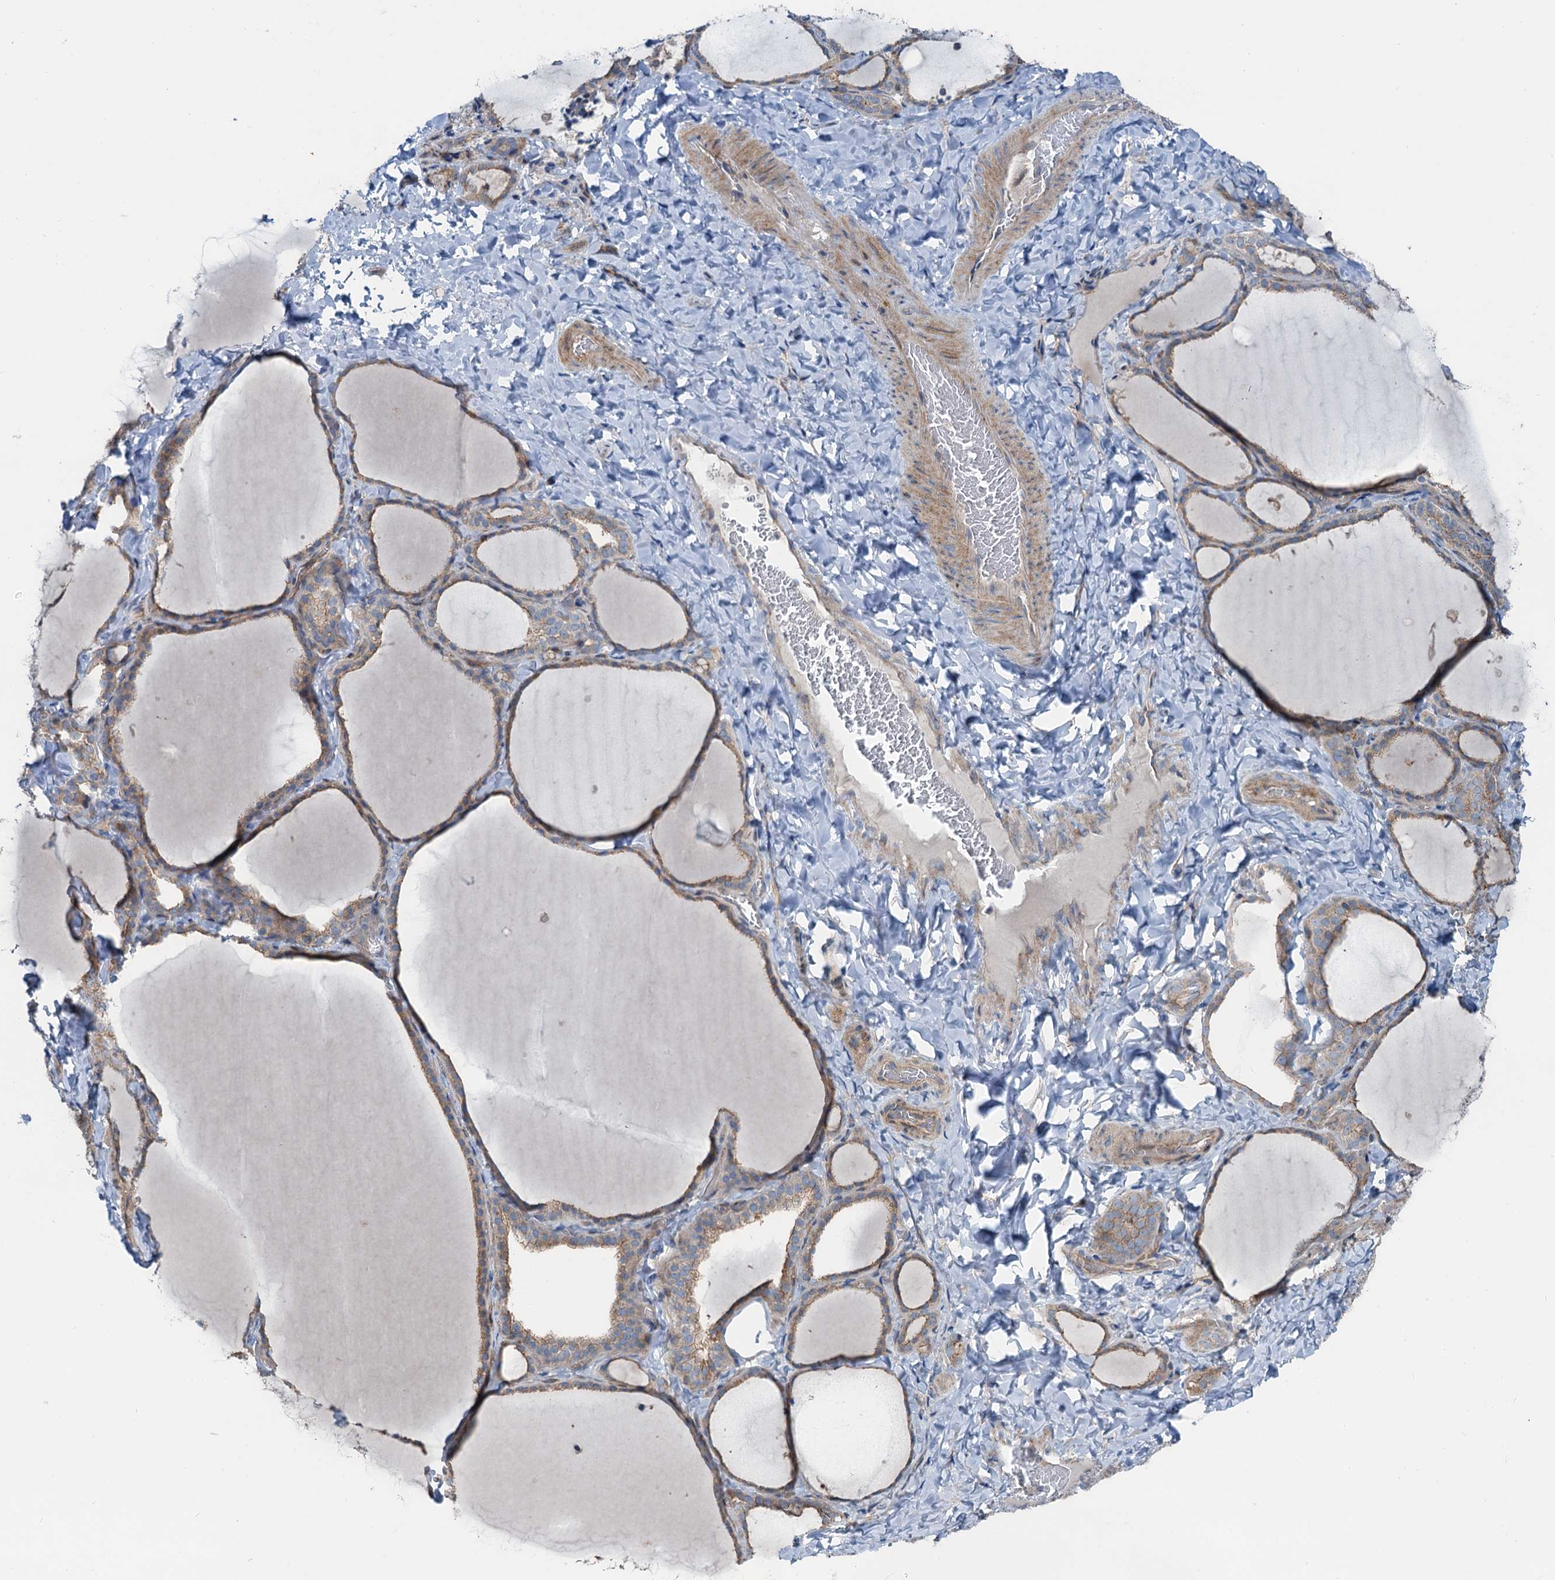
{"staining": {"intensity": "weak", "quantity": ">75%", "location": "cytoplasmic/membranous"}, "tissue": "thyroid gland", "cell_type": "Glandular cells", "image_type": "normal", "snomed": [{"axis": "morphology", "description": "Normal tissue, NOS"}, {"axis": "topography", "description": "Thyroid gland"}], "caption": "Protein staining shows weak cytoplasmic/membranous positivity in approximately >75% of glandular cells in unremarkable thyroid gland.", "gene": "ANKRD26", "patient": {"sex": "female", "age": 22}}